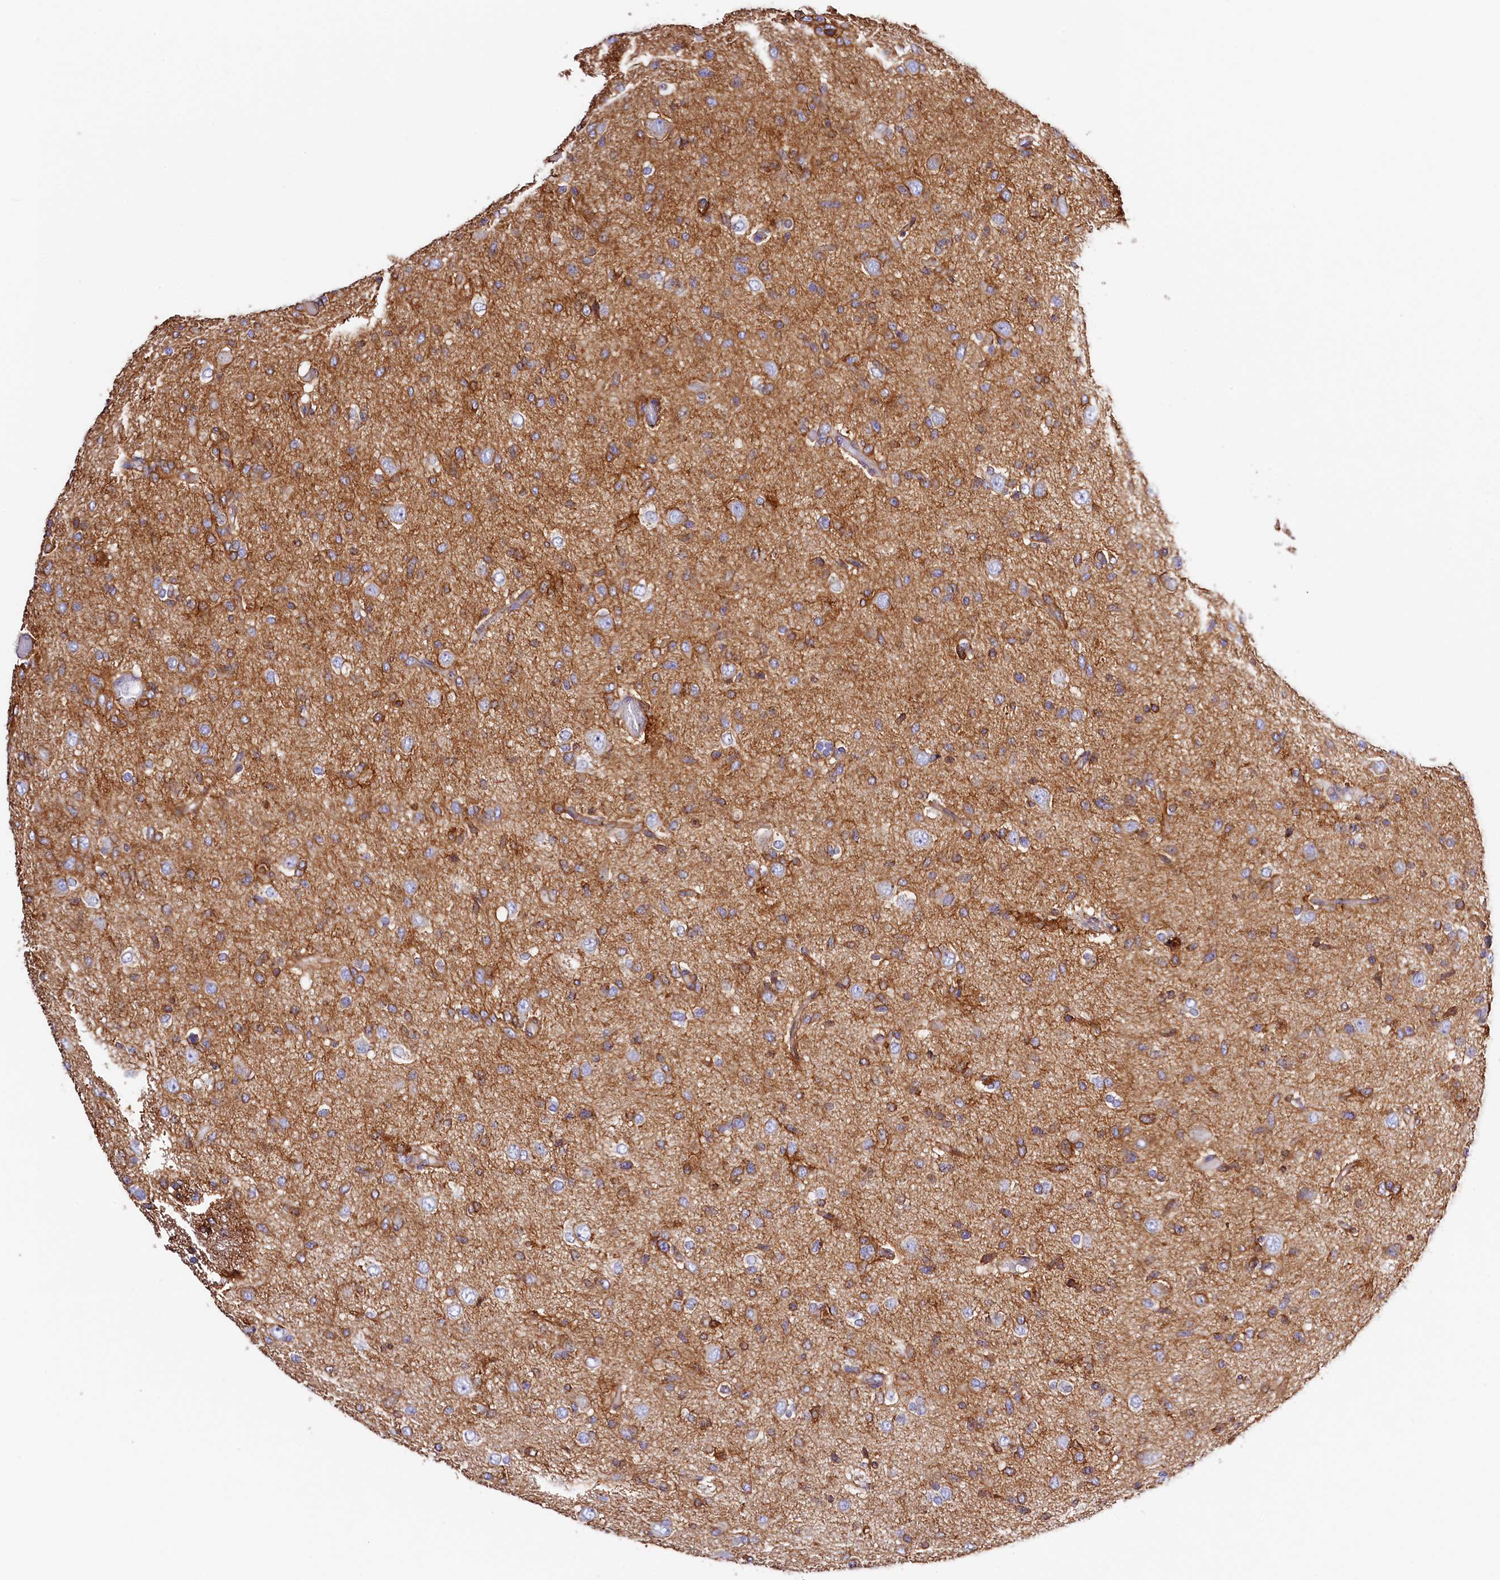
{"staining": {"intensity": "moderate", "quantity": "<25%", "location": "cytoplasmic/membranous"}, "tissue": "glioma", "cell_type": "Tumor cells", "image_type": "cancer", "snomed": [{"axis": "morphology", "description": "Glioma, malignant, High grade"}, {"axis": "topography", "description": "Brain"}], "caption": "This photomicrograph shows IHC staining of glioma, with low moderate cytoplasmic/membranous positivity in about <25% of tumor cells.", "gene": "ATP2B4", "patient": {"sex": "female", "age": 59}}